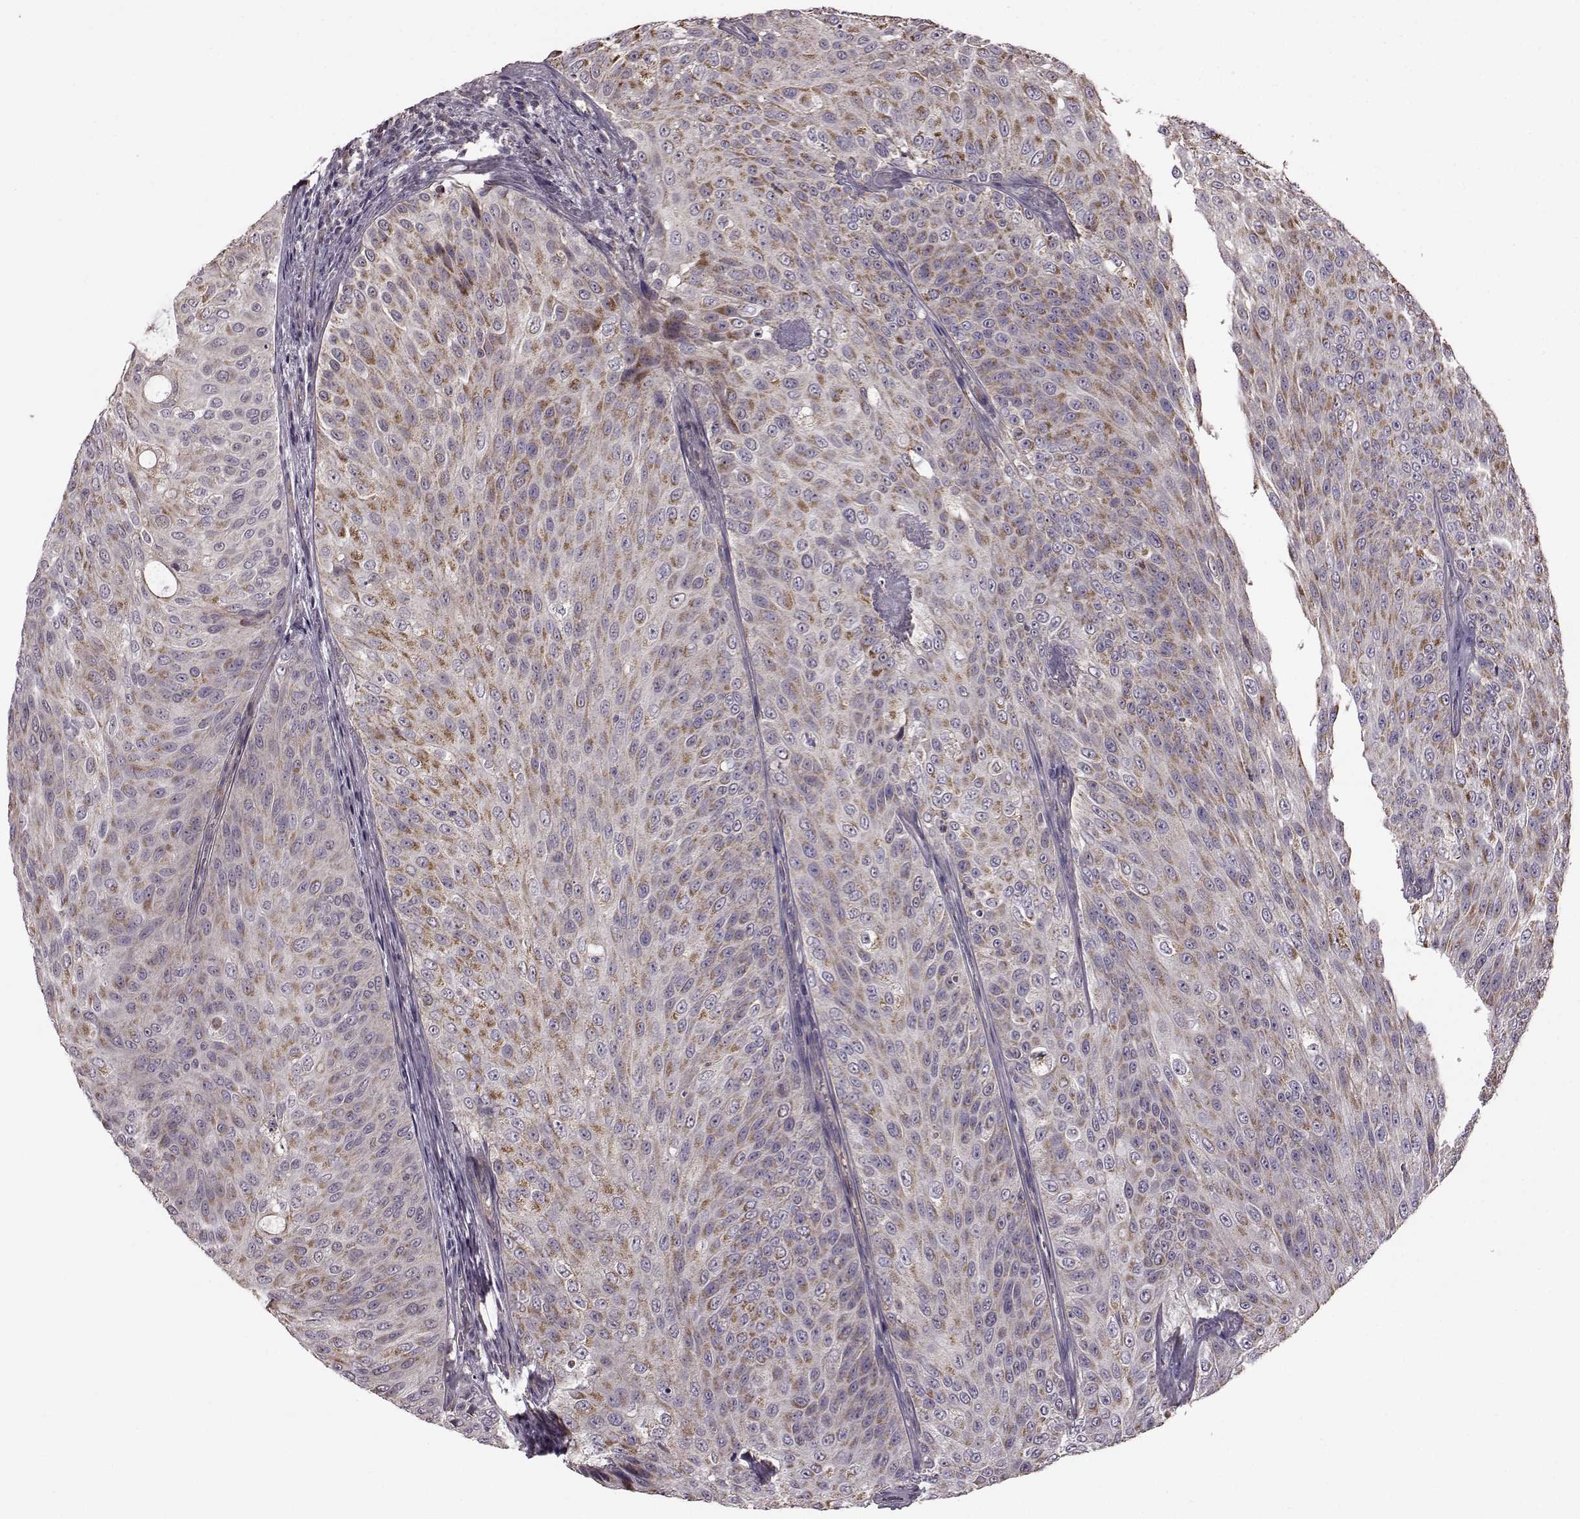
{"staining": {"intensity": "moderate", "quantity": ">75%", "location": "cytoplasmic/membranous"}, "tissue": "urothelial cancer", "cell_type": "Tumor cells", "image_type": "cancer", "snomed": [{"axis": "morphology", "description": "Urothelial carcinoma, Low grade"}, {"axis": "topography", "description": "Ureter, NOS"}, {"axis": "topography", "description": "Urinary bladder"}], "caption": "Approximately >75% of tumor cells in urothelial carcinoma (low-grade) demonstrate moderate cytoplasmic/membranous protein staining as visualized by brown immunohistochemical staining.", "gene": "PUDP", "patient": {"sex": "male", "age": 78}}